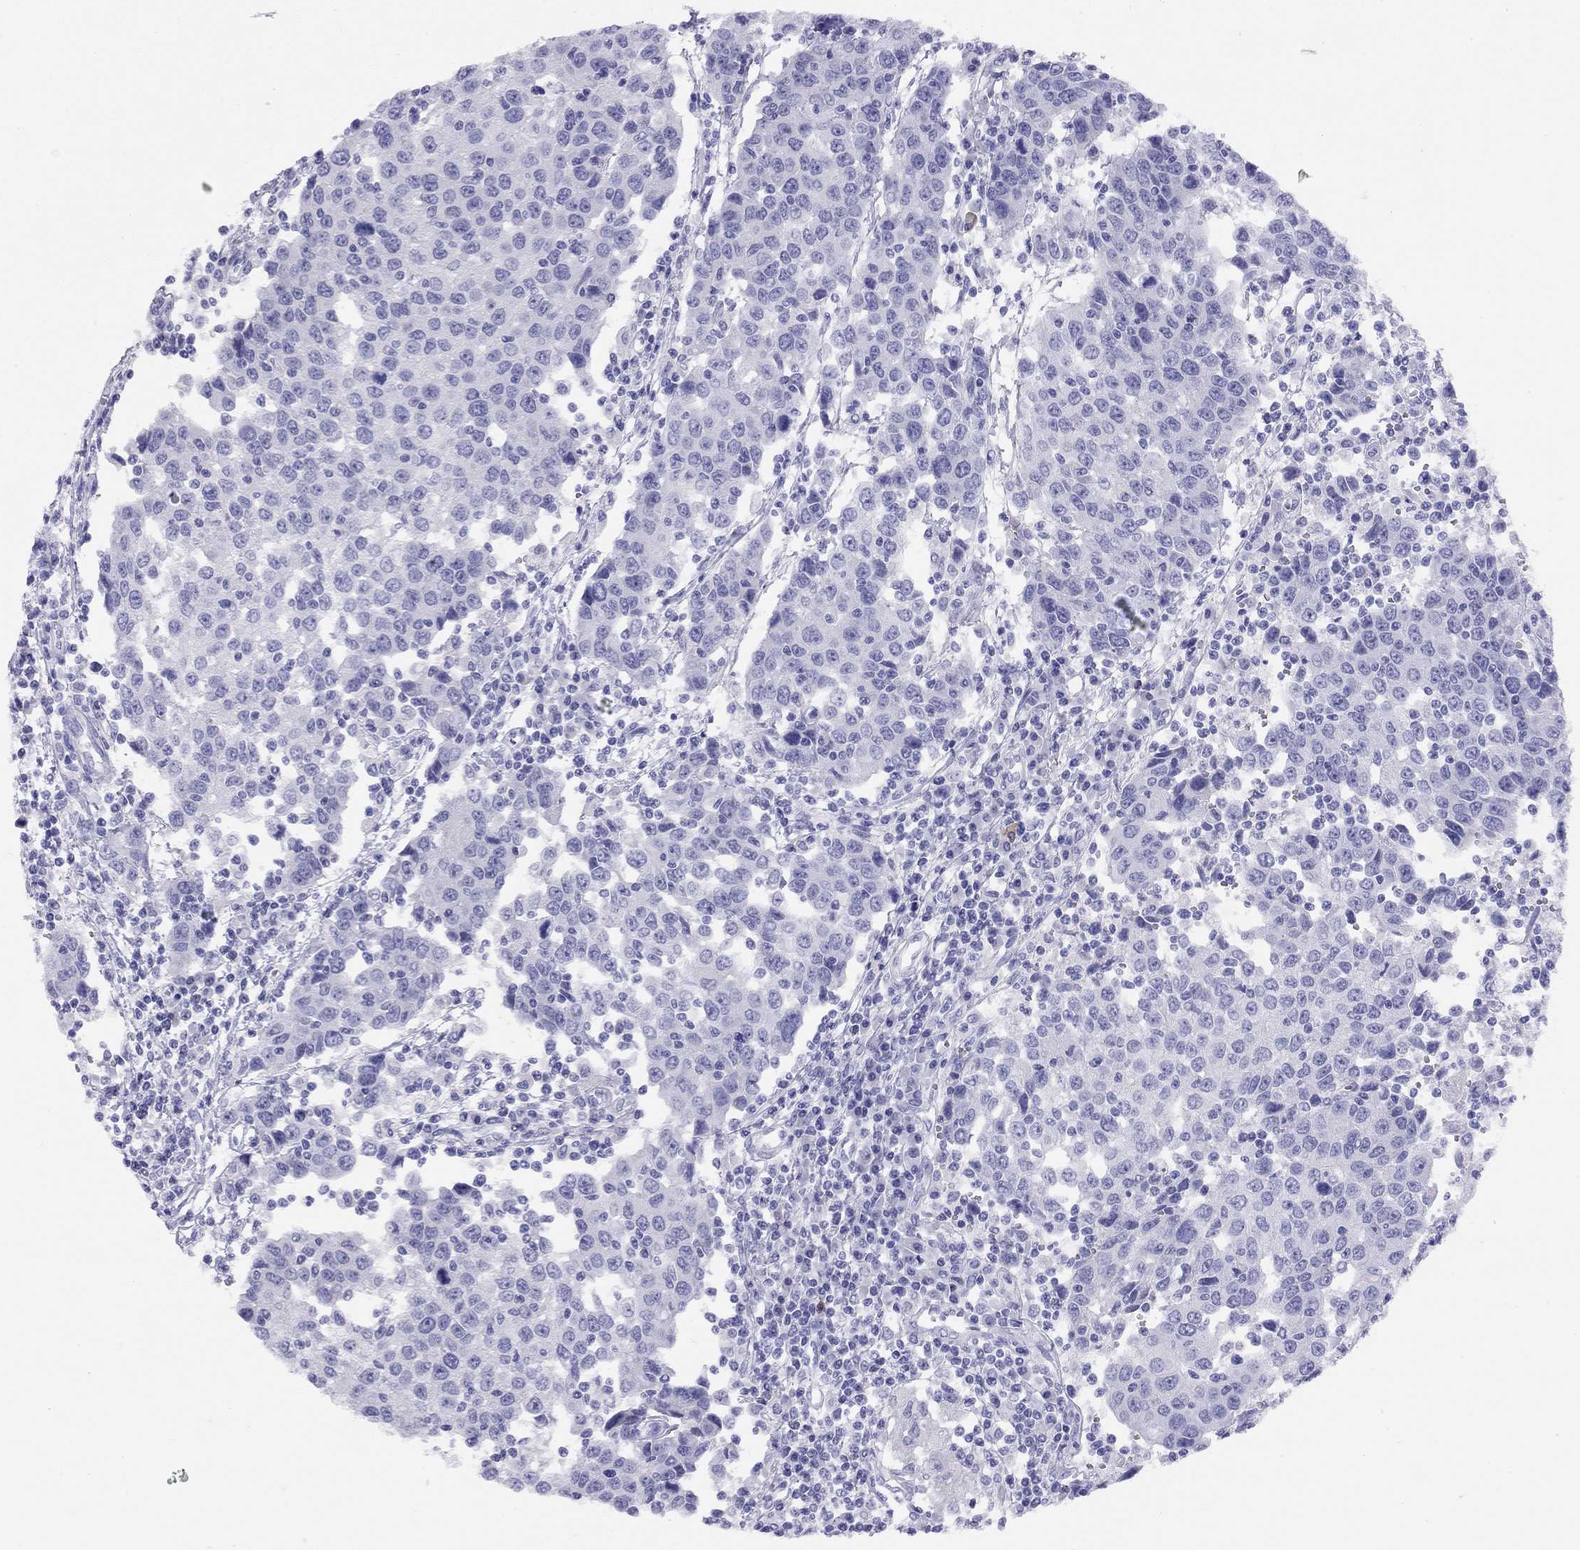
{"staining": {"intensity": "negative", "quantity": "none", "location": "none"}, "tissue": "urothelial cancer", "cell_type": "Tumor cells", "image_type": "cancer", "snomed": [{"axis": "morphology", "description": "Urothelial carcinoma, High grade"}, {"axis": "topography", "description": "Urinary bladder"}], "caption": "A high-resolution micrograph shows immunohistochemistry (IHC) staining of urothelial carcinoma (high-grade), which exhibits no significant staining in tumor cells.", "gene": "LRIT2", "patient": {"sex": "female", "age": 85}}